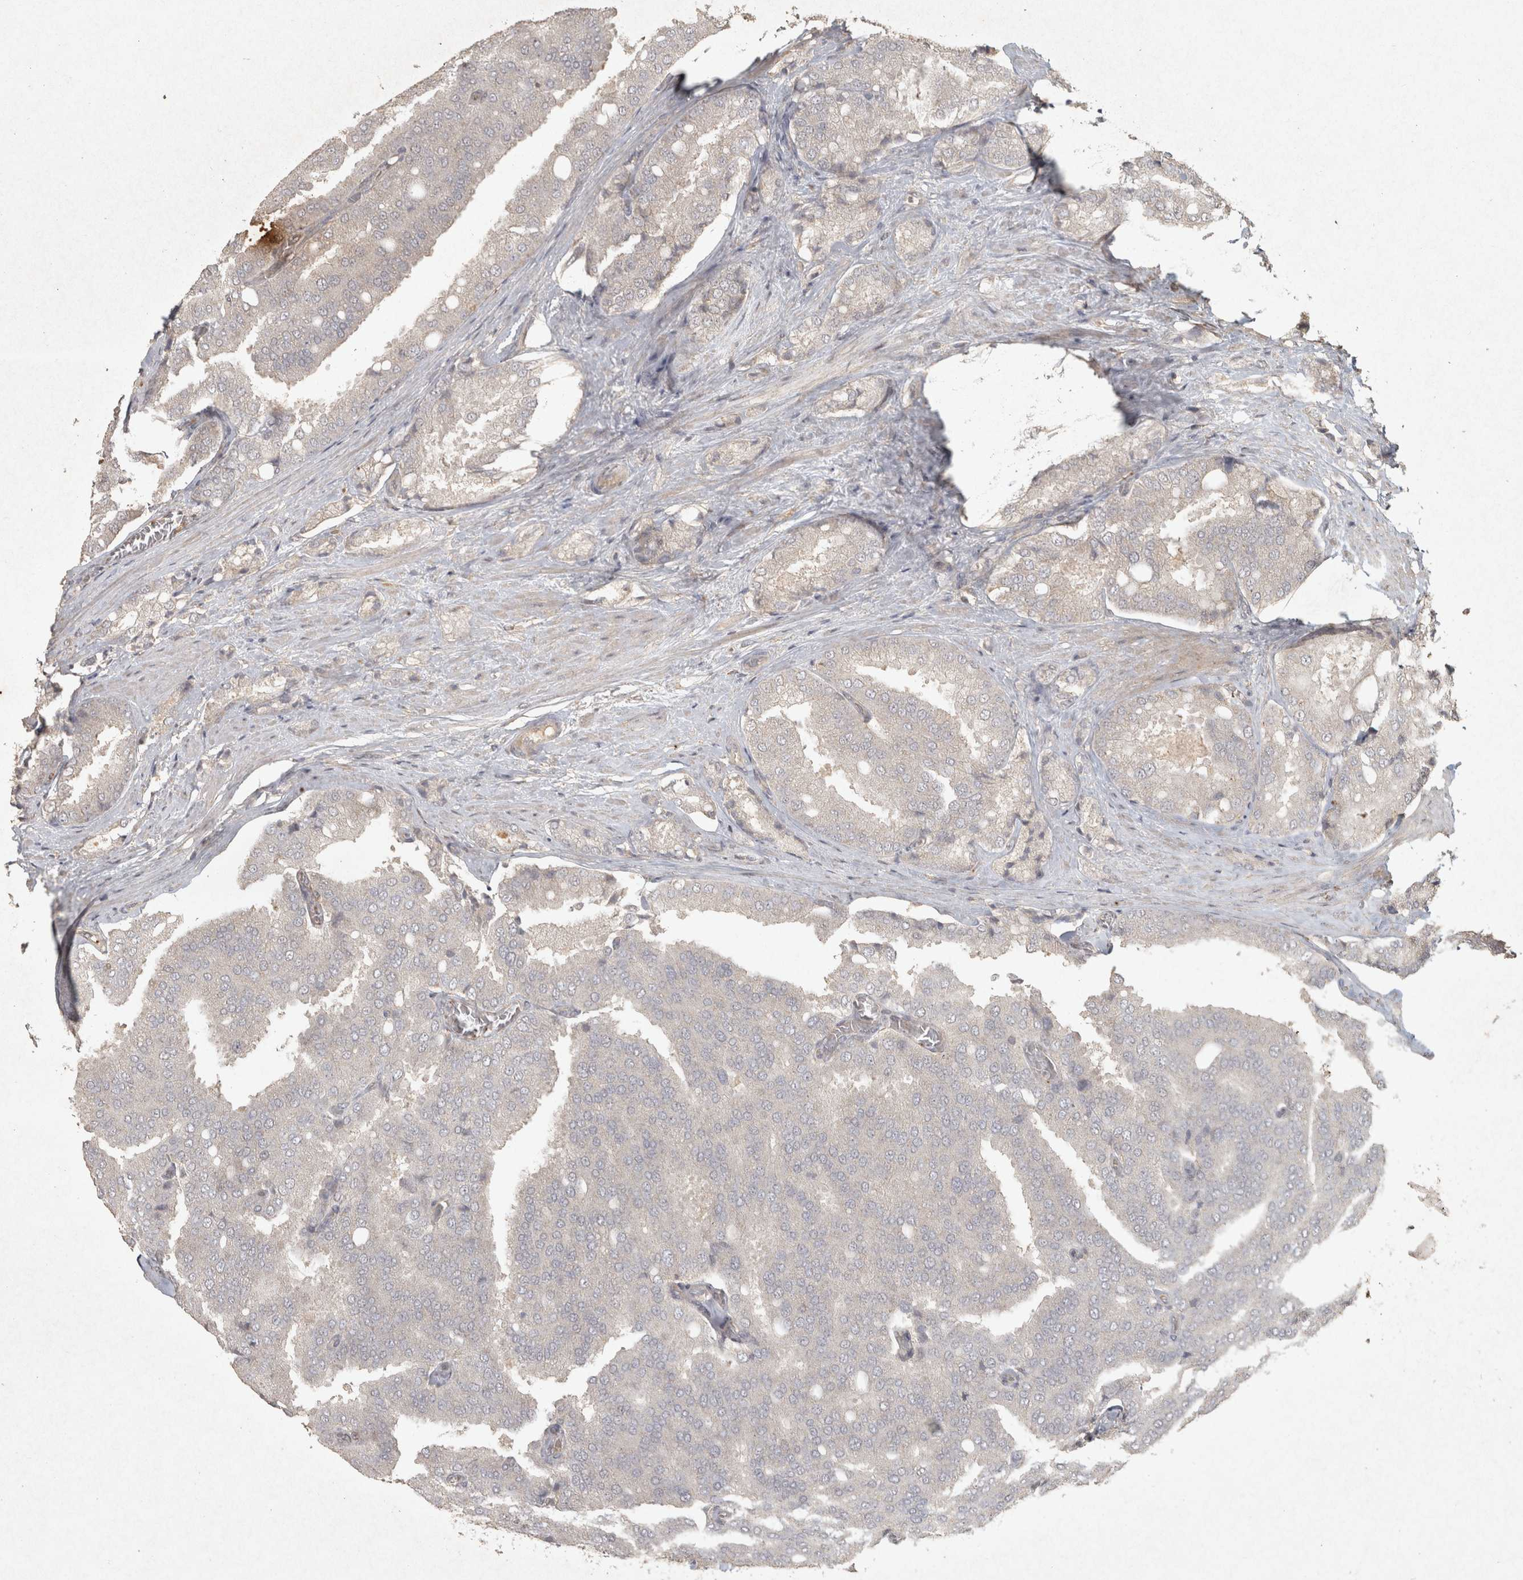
{"staining": {"intensity": "weak", "quantity": "<25%", "location": "cytoplasmic/membranous"}, "tissue": "prostate cancer", "cell_type": "Tumor cells", "image_type": "cancer", "snomed": [{"axis": "morphology", "description": "Adenocarcinoma, High grade"}, {"axis": "topography", "description": "Prostate"}], "caption": "Tumor cells are negative for protein expression in human prostate cancer.", "gene": "OSTN", "patient": {"sex": "male", "age": 50}}